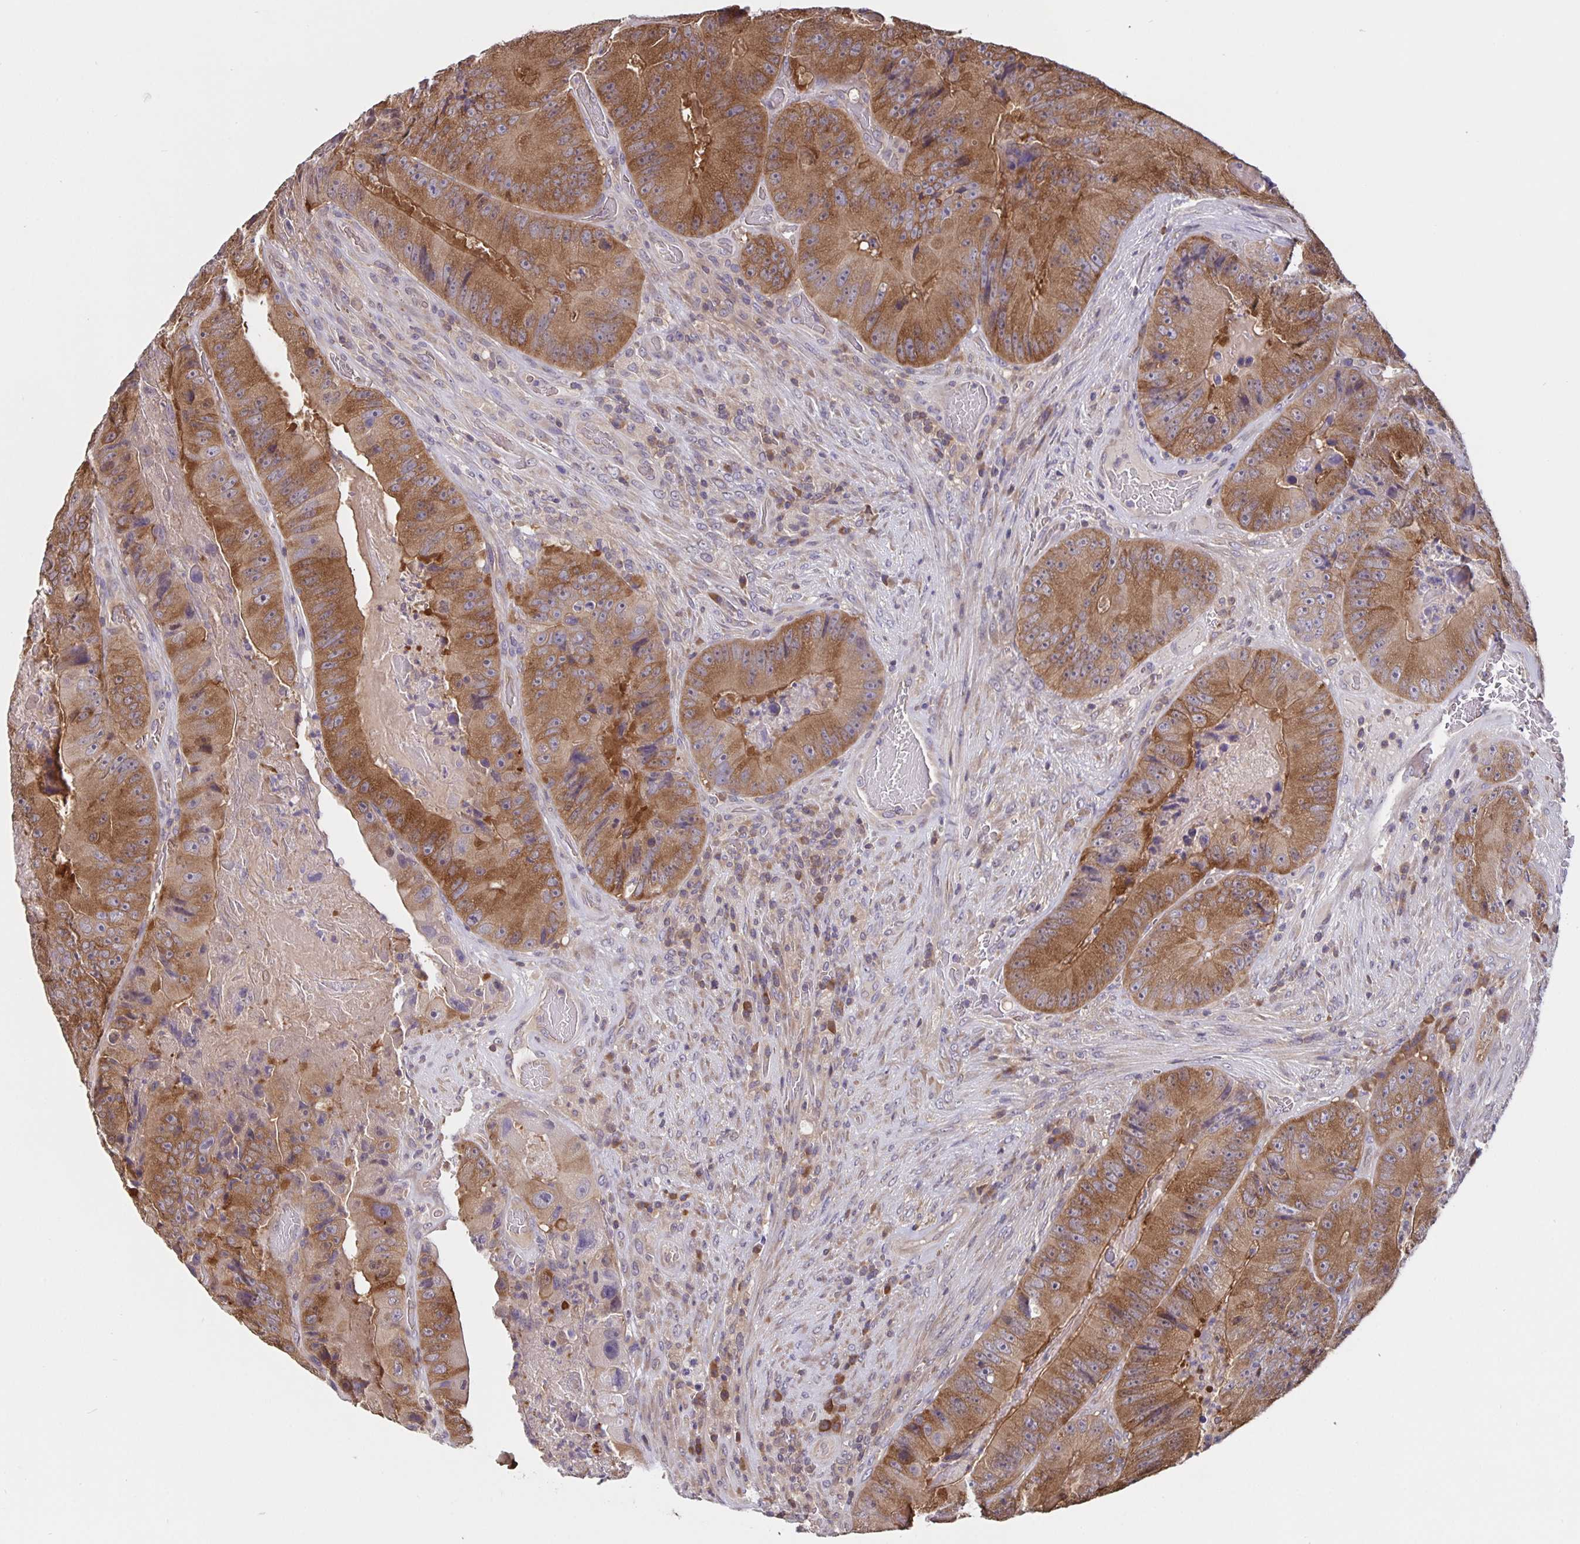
{"staining": {"intensity": "moderate", "quantity": ">75%", "location": "cytoplasmic/membranous"}, "tissue": "colorectal cancer", "cell_type": "Tumor cells", "image_type": "cancer", "snomed": [{"axis": "morphology", "description": "Adenocarcinoma, NOS"}, {"axis": "topography", "description": "Colon"}], "caption": "This is an image of IHC staining of colorectal cancer (adenocarcinoma), which shows moderate expression in the cytoplasmic/membranous of tumor cells.", "gene": "FEM1C", "patient": {"sex": "female", "age": 86}}